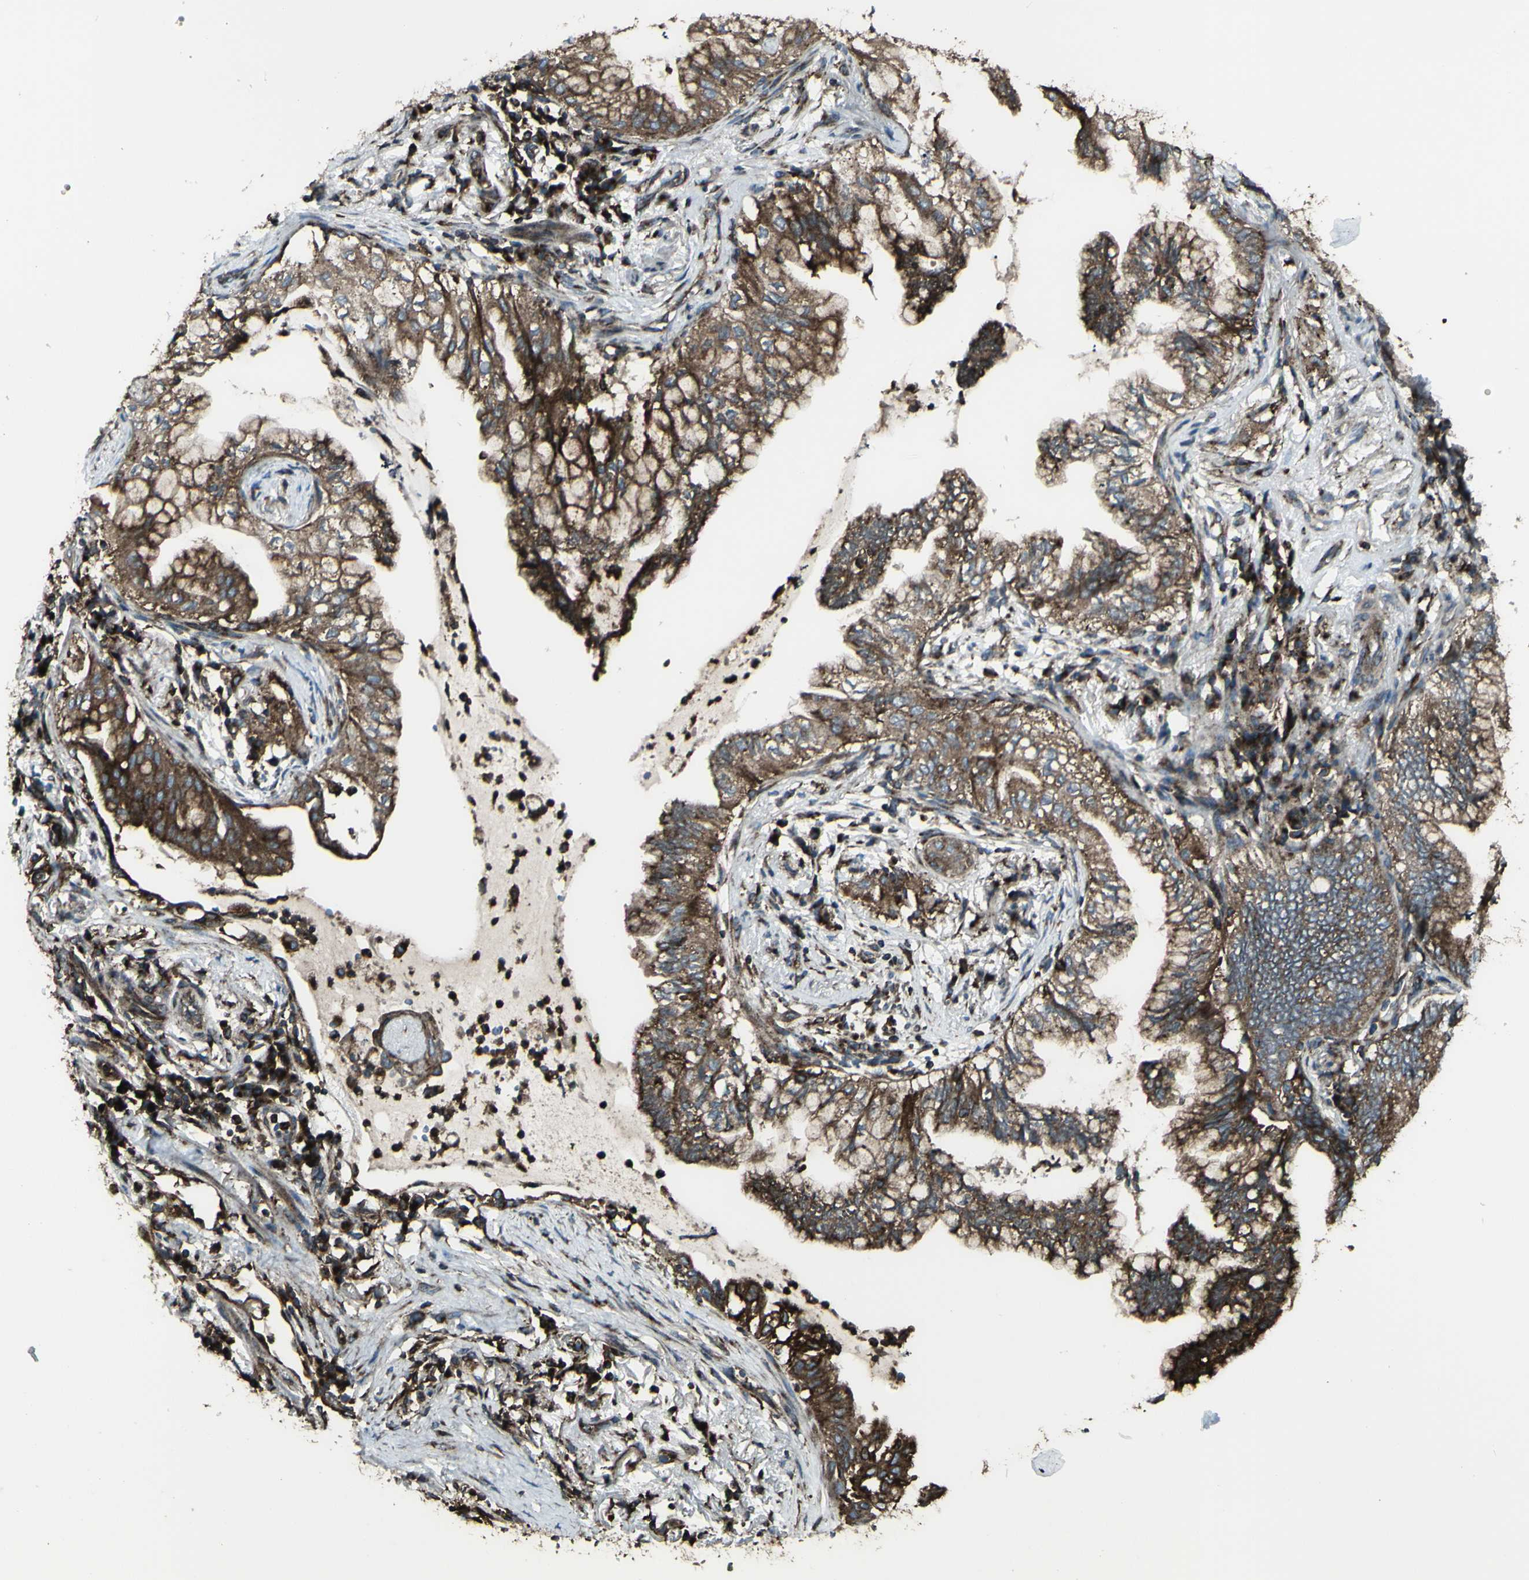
{"staining": {"intensity": "strong", "quantity": ">75%", "location": "cytoplasmic/membranous"}, "tissue": "lung cancer", "cell_type": "Tumor cells", "image_type": "cancer", "snomed": [{"axis": "morphology", "description": "Adenocarcinoma, NOS"}, {"axis": "topography", "description": "Lung"}], "caption": "Brown immunohistochemical staining in adenocarcinoma (lung) exhibits strong cytoplasmic/membranous expression in approximately >75% of tumor cells.", "gene": "NAPA", "patient": {"sex": "female", "age": 70}}